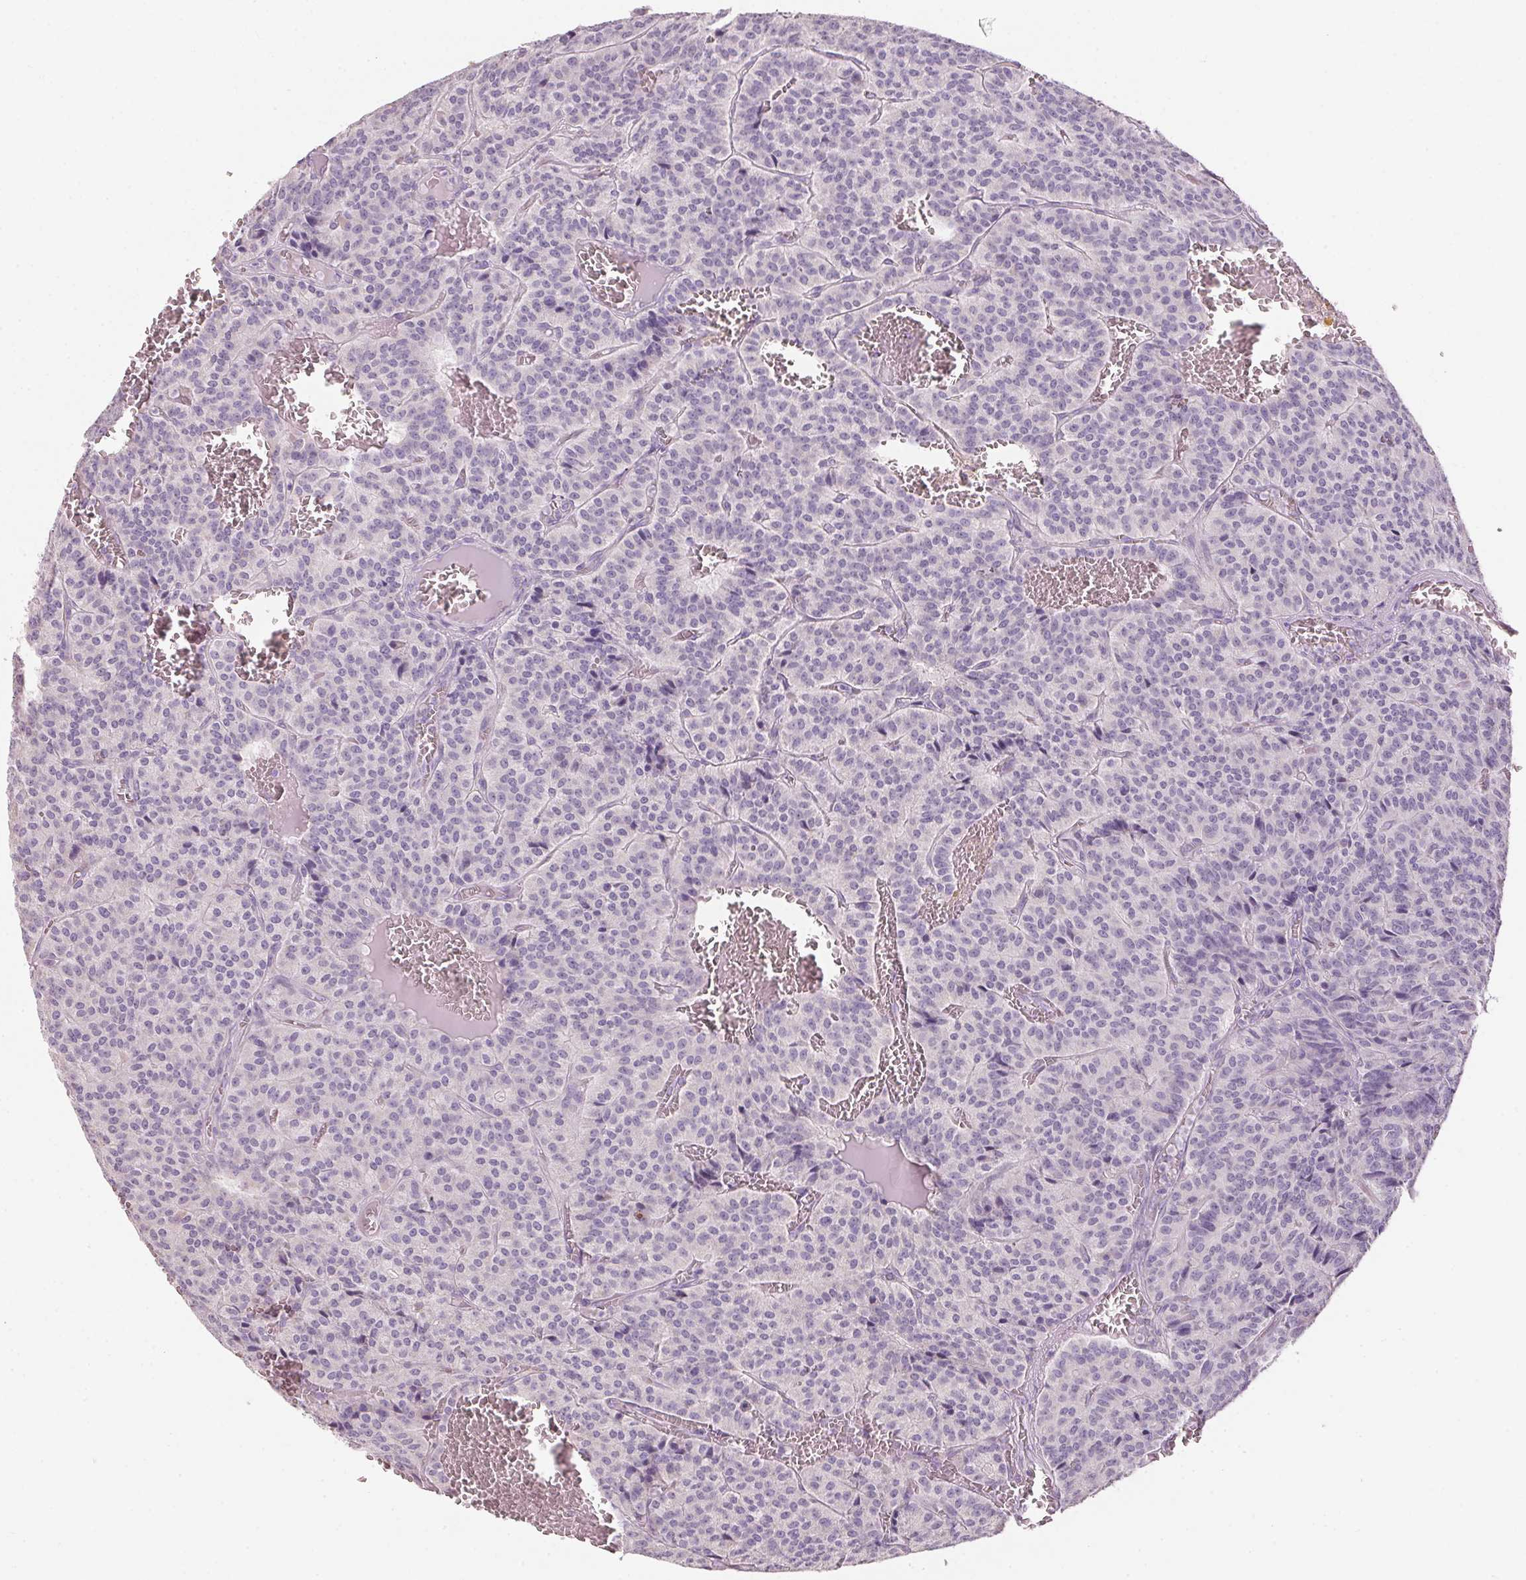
{"staining": {"intensity": "negative", "quantity": "none", "location": "none"}, "tissue": "carcinoid", "cell_type": "Tumor cells", "image_type": "cancer", "snomed": [{"axis": "morphology", "description": "Carcinoid, malignant, NOS"}, {"axis": "topography", "description": "Lung"}], "caption": "IHC micrograph of neoplastic tissue: carcinoid stained with DAB (3,3'-diaminobenzidine) displays no significant protein positivity in tumor cells.", "gene": "HSD17B1", "patient": {"sex": "male", "age": 70}}